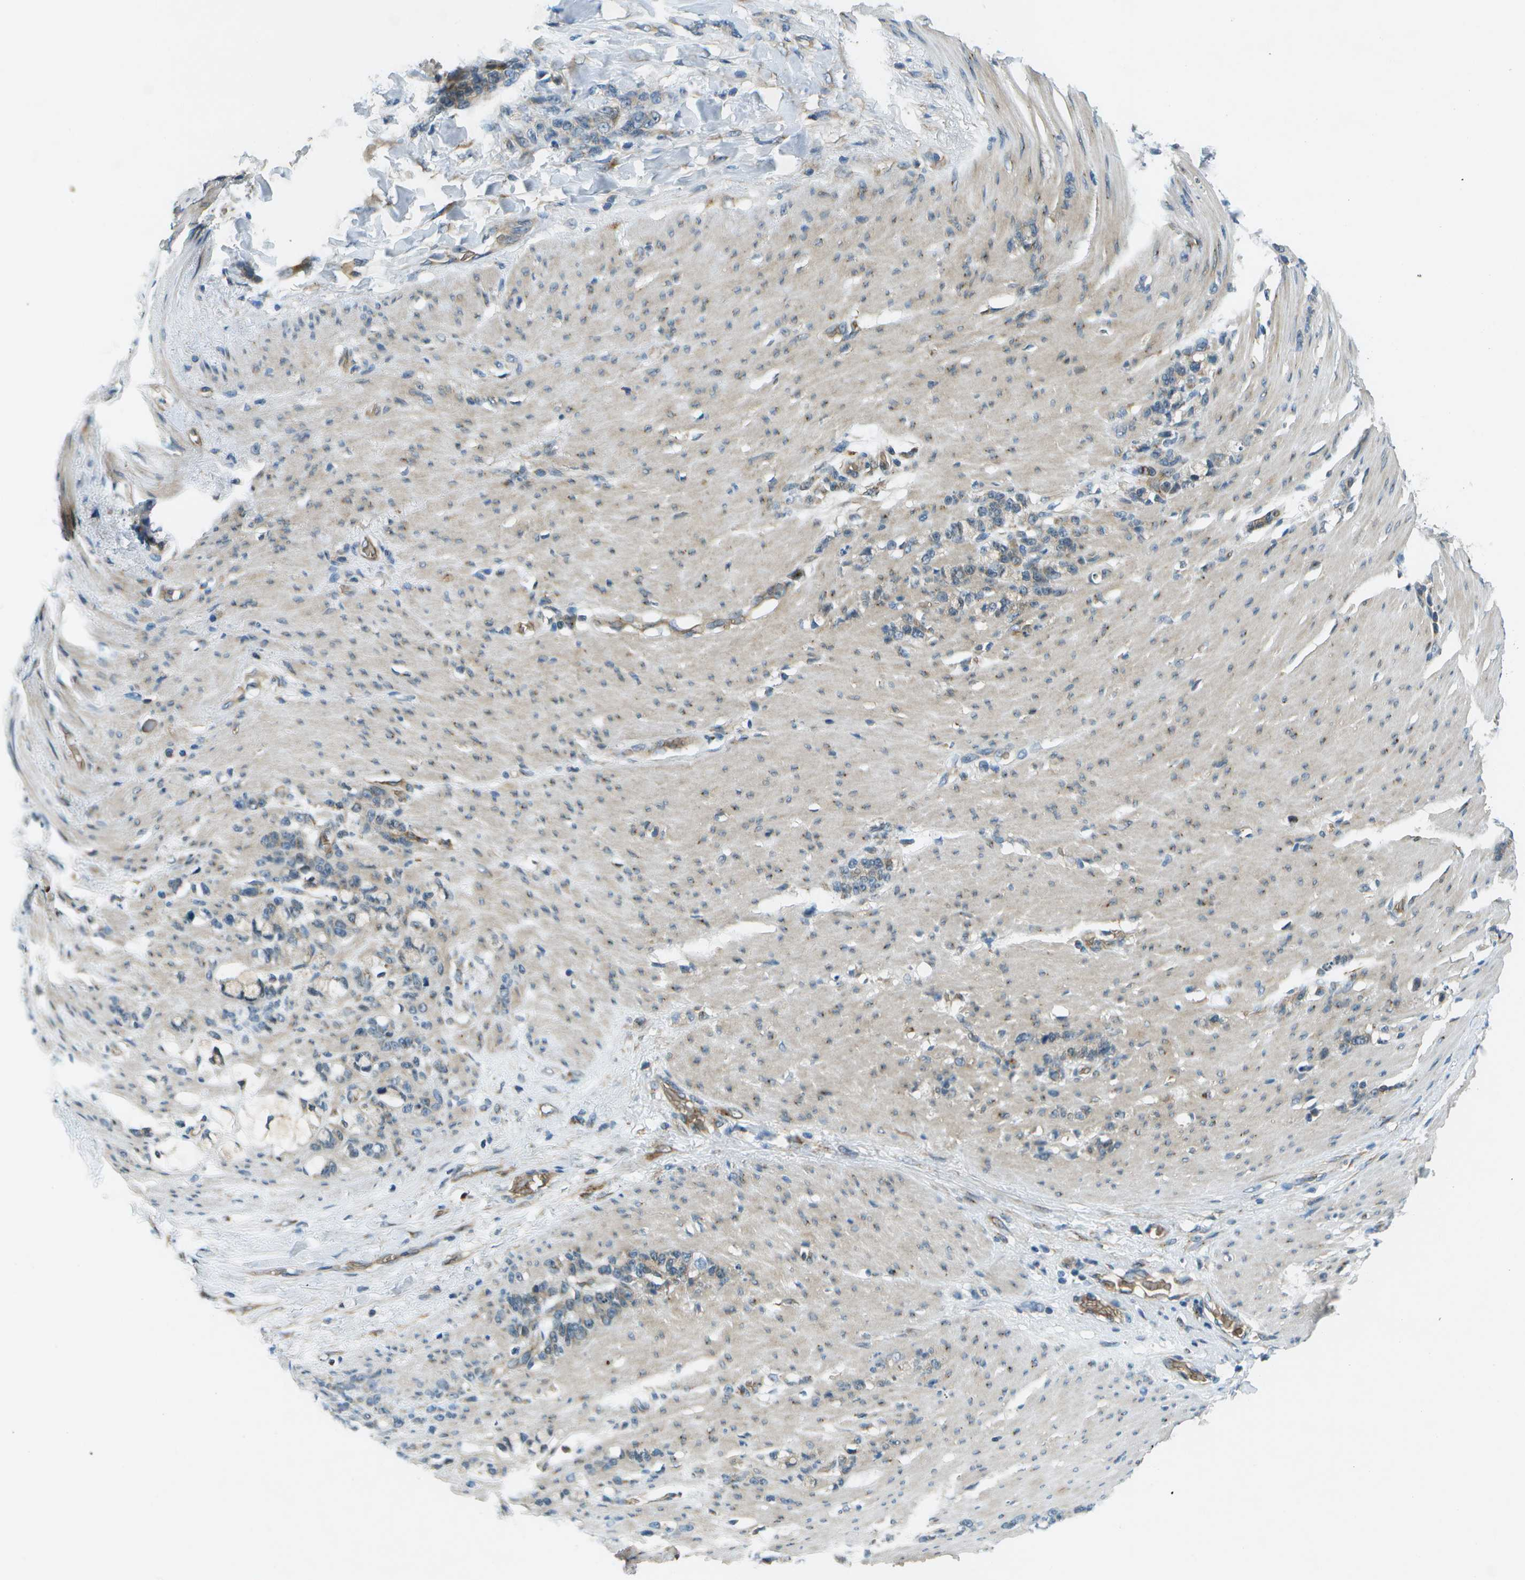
{"staining": {"intensity": "weak", "quantity": "<25%", "location": "cytoplasmic/membranous"}, "tissue": "stomach cancer", "cell_type": "Tumor cells", "image_type": "cancer", "snomed": [{"axis": "morphology", "description": "Adenocarcinoma, NOS"}, {"axis": "topography", "description": "Stomach, lower"}], "caption": "Immunohistochemical staining of human stomach cancer (adenocarcinoma) displays no significant staining in tumor cells.", "gene": "CTIF", "patient": {"sex": "male", "age": 88}}